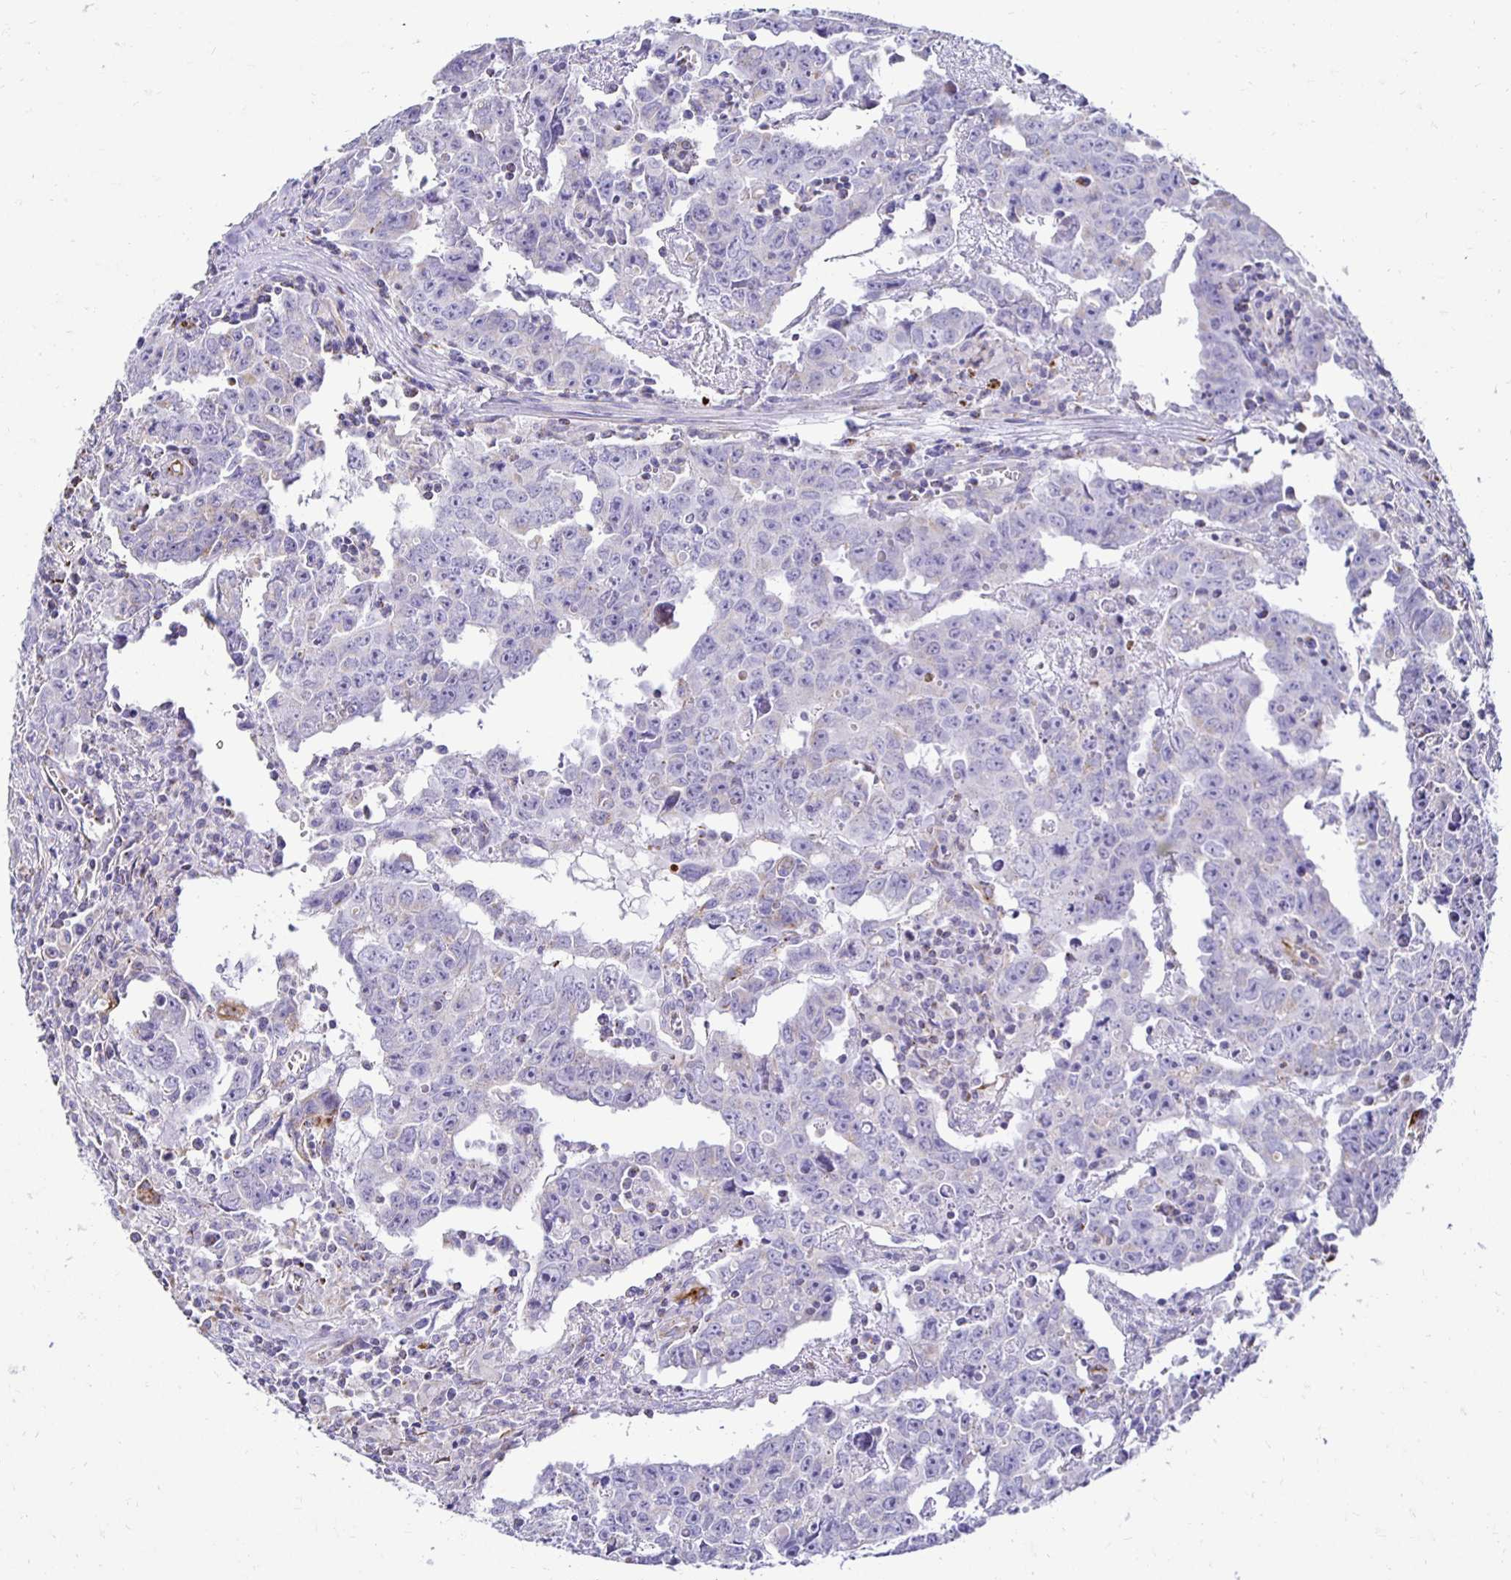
{"staining": {"intensity": "negative", "quantity": "none", "location": "none"}, "tissue": "testis cancer", "cell_type": "Tumor cells", "image_type": "cancer", "snomed": [{"axis": "morphology", "description": "Carcinoma, Embryonal, NOS"}, {"axis": "topography", "description": "Testis"}], "caption": "Tumor cells are negative for protein expression in human testis cancer.", "gene": "PLAAT2", "patient": {"sex": "male", "age": 22}}